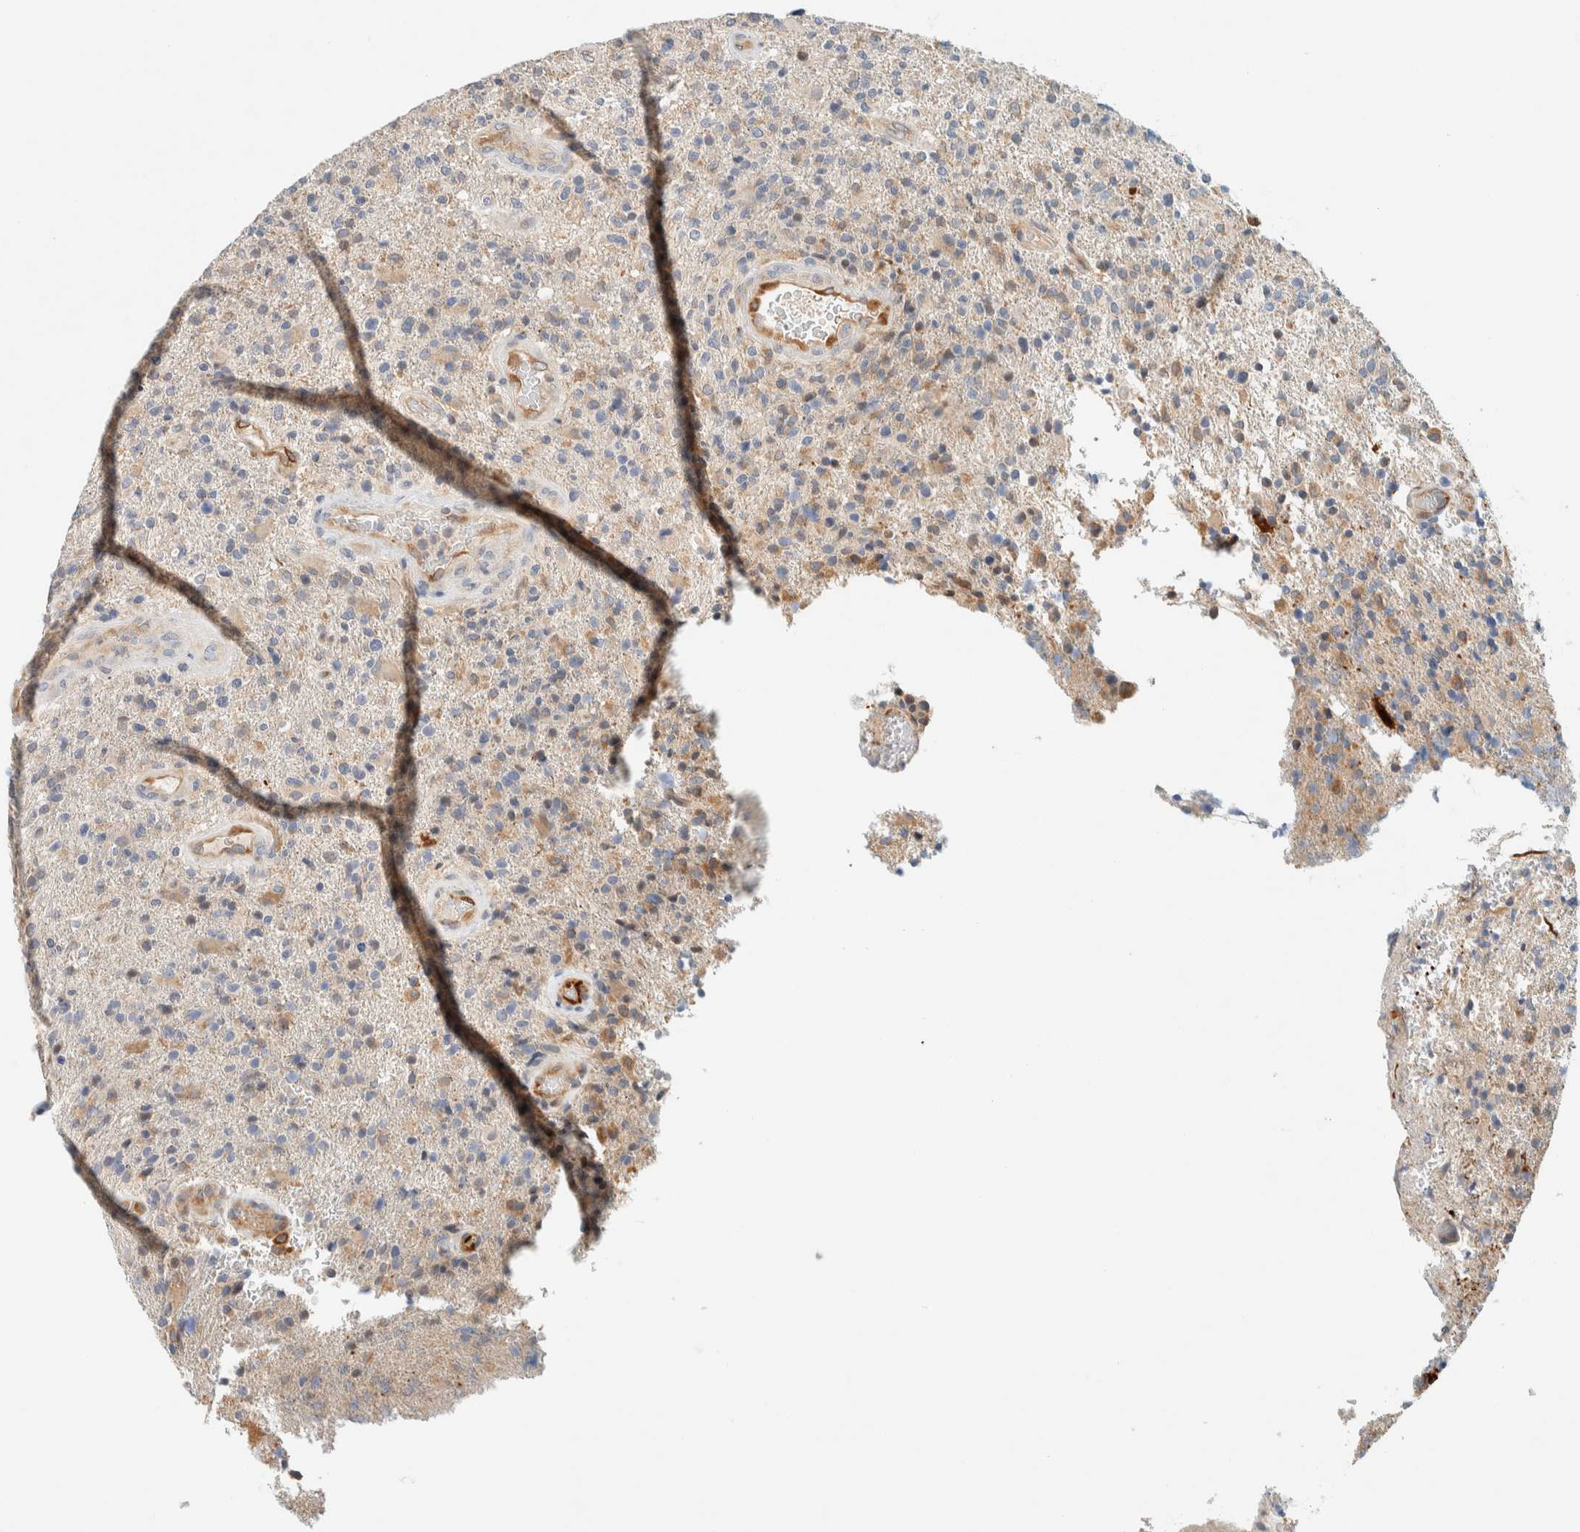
{"staining": {"intensity": "weak", "quantity": "25%-75%", "location": "cytoplasmic/membranous"}, "tissue": "glioma", "cell_type": "Tumor cells", "image_type": "cancer", "snomed": [{"axis": "morphology", "description": "Glioma, malignant, High grade"}, {"axis": "topography", "description": "Brain"}], "caption": "This is a histology image of IHC staining of glioma, which shows weak staining in the cytoplasmic/membranous of tumor cells.", "gene": "SUMF2", "patient": {"sex": "male", "age": 72}}